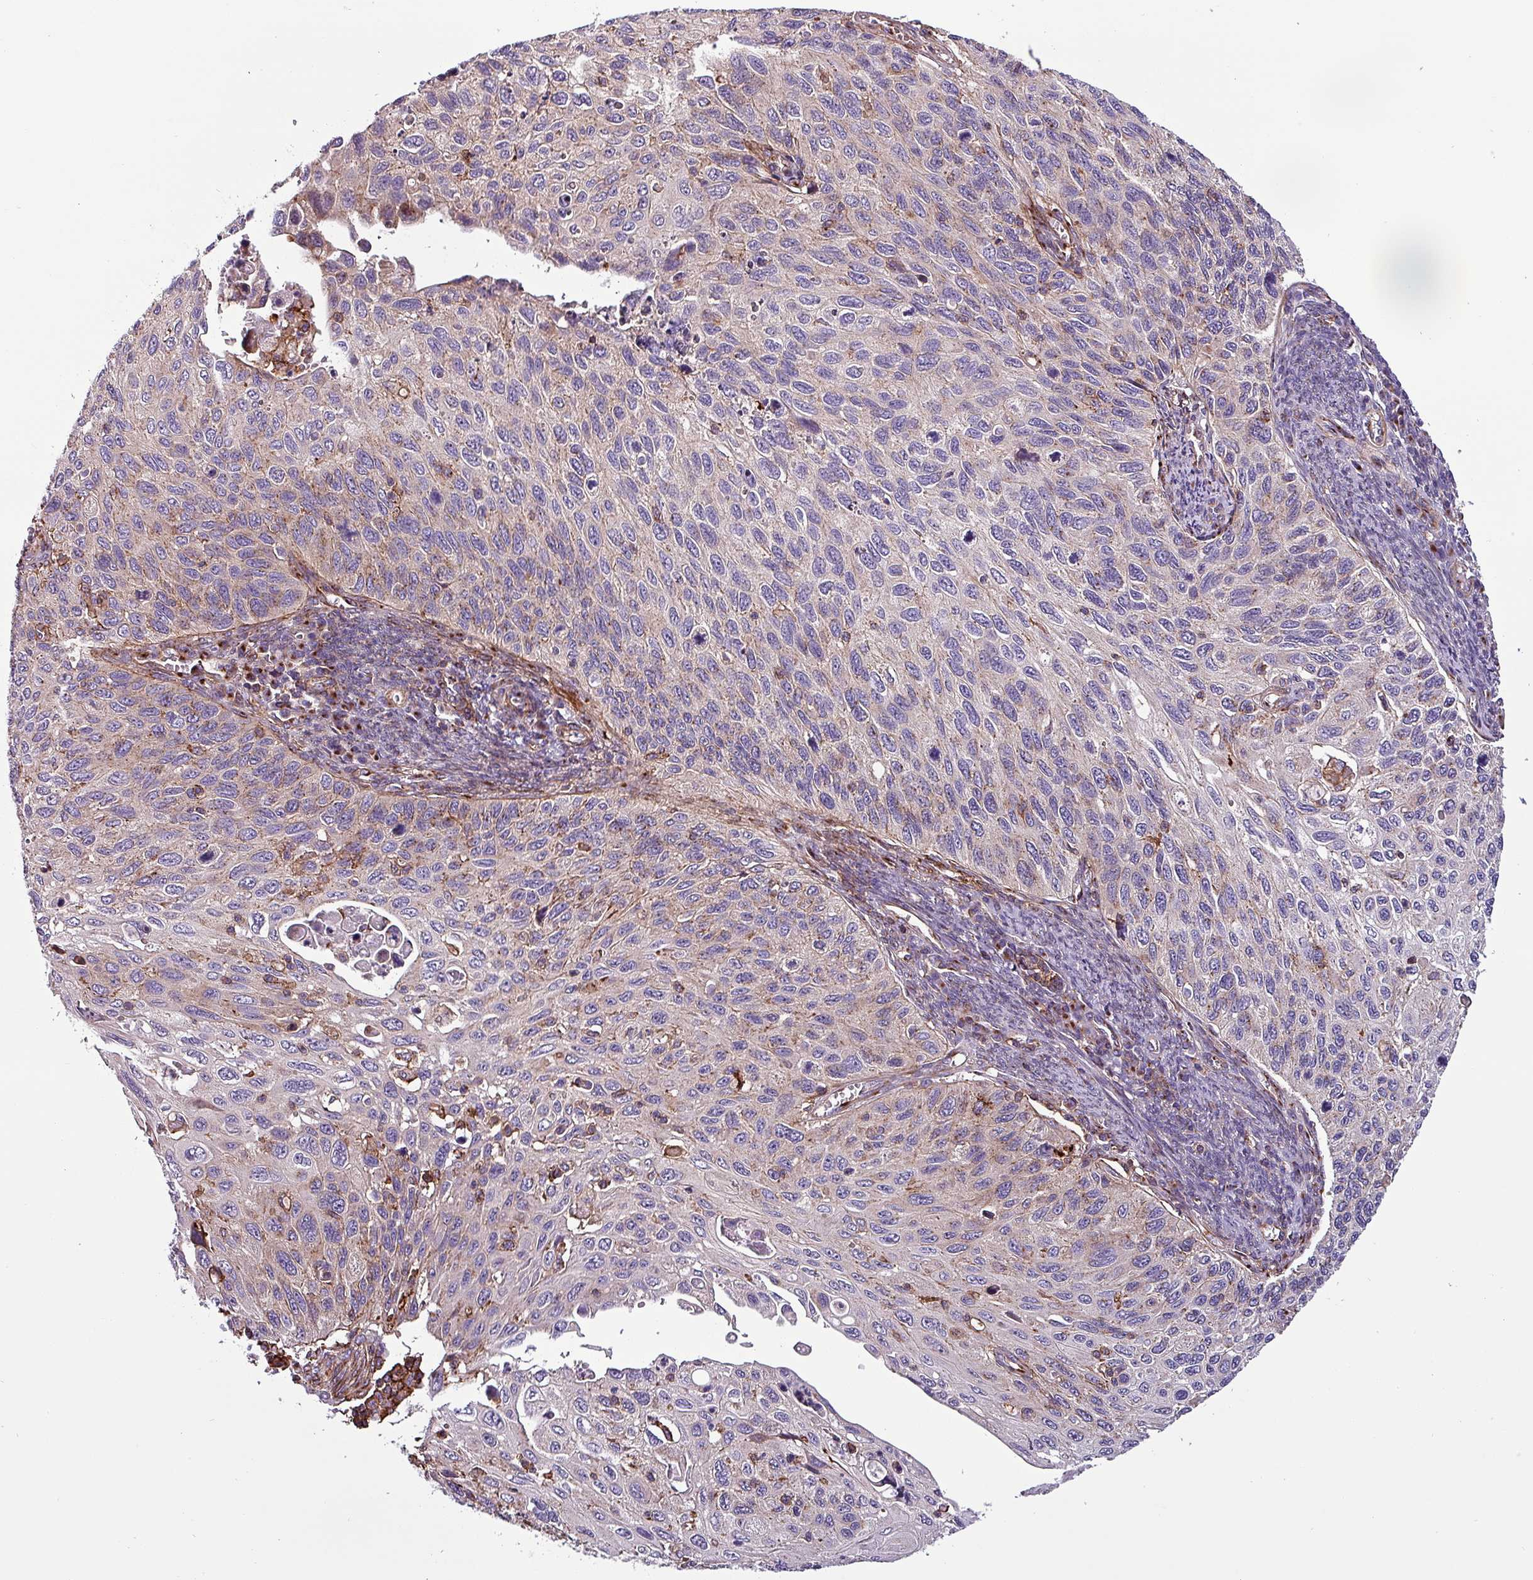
{"staining": {"intensity": "negative", "quantity": "none", "location": "none"}, "tissue": "cervical cancer", "cell_type": "Tumor cells", "image_type": "cancer", "snomed": [{"axis": "morphology", "description": "Squamous cell carcinoma, NOS"}, {"axis": "topography", "description": "Cervix"}], "caption": "The IHC micrograph has no significant staining in tumor cells of cervical squamous cell carcinoma tissue. The staining was performed using DAB to visualize the protein expression in brown, while the nuclei were stained in blue with hematoxylin (Magnification: 20x).", "gene": "VAMP4", "patient": {"sex": "female", "age": 70}}